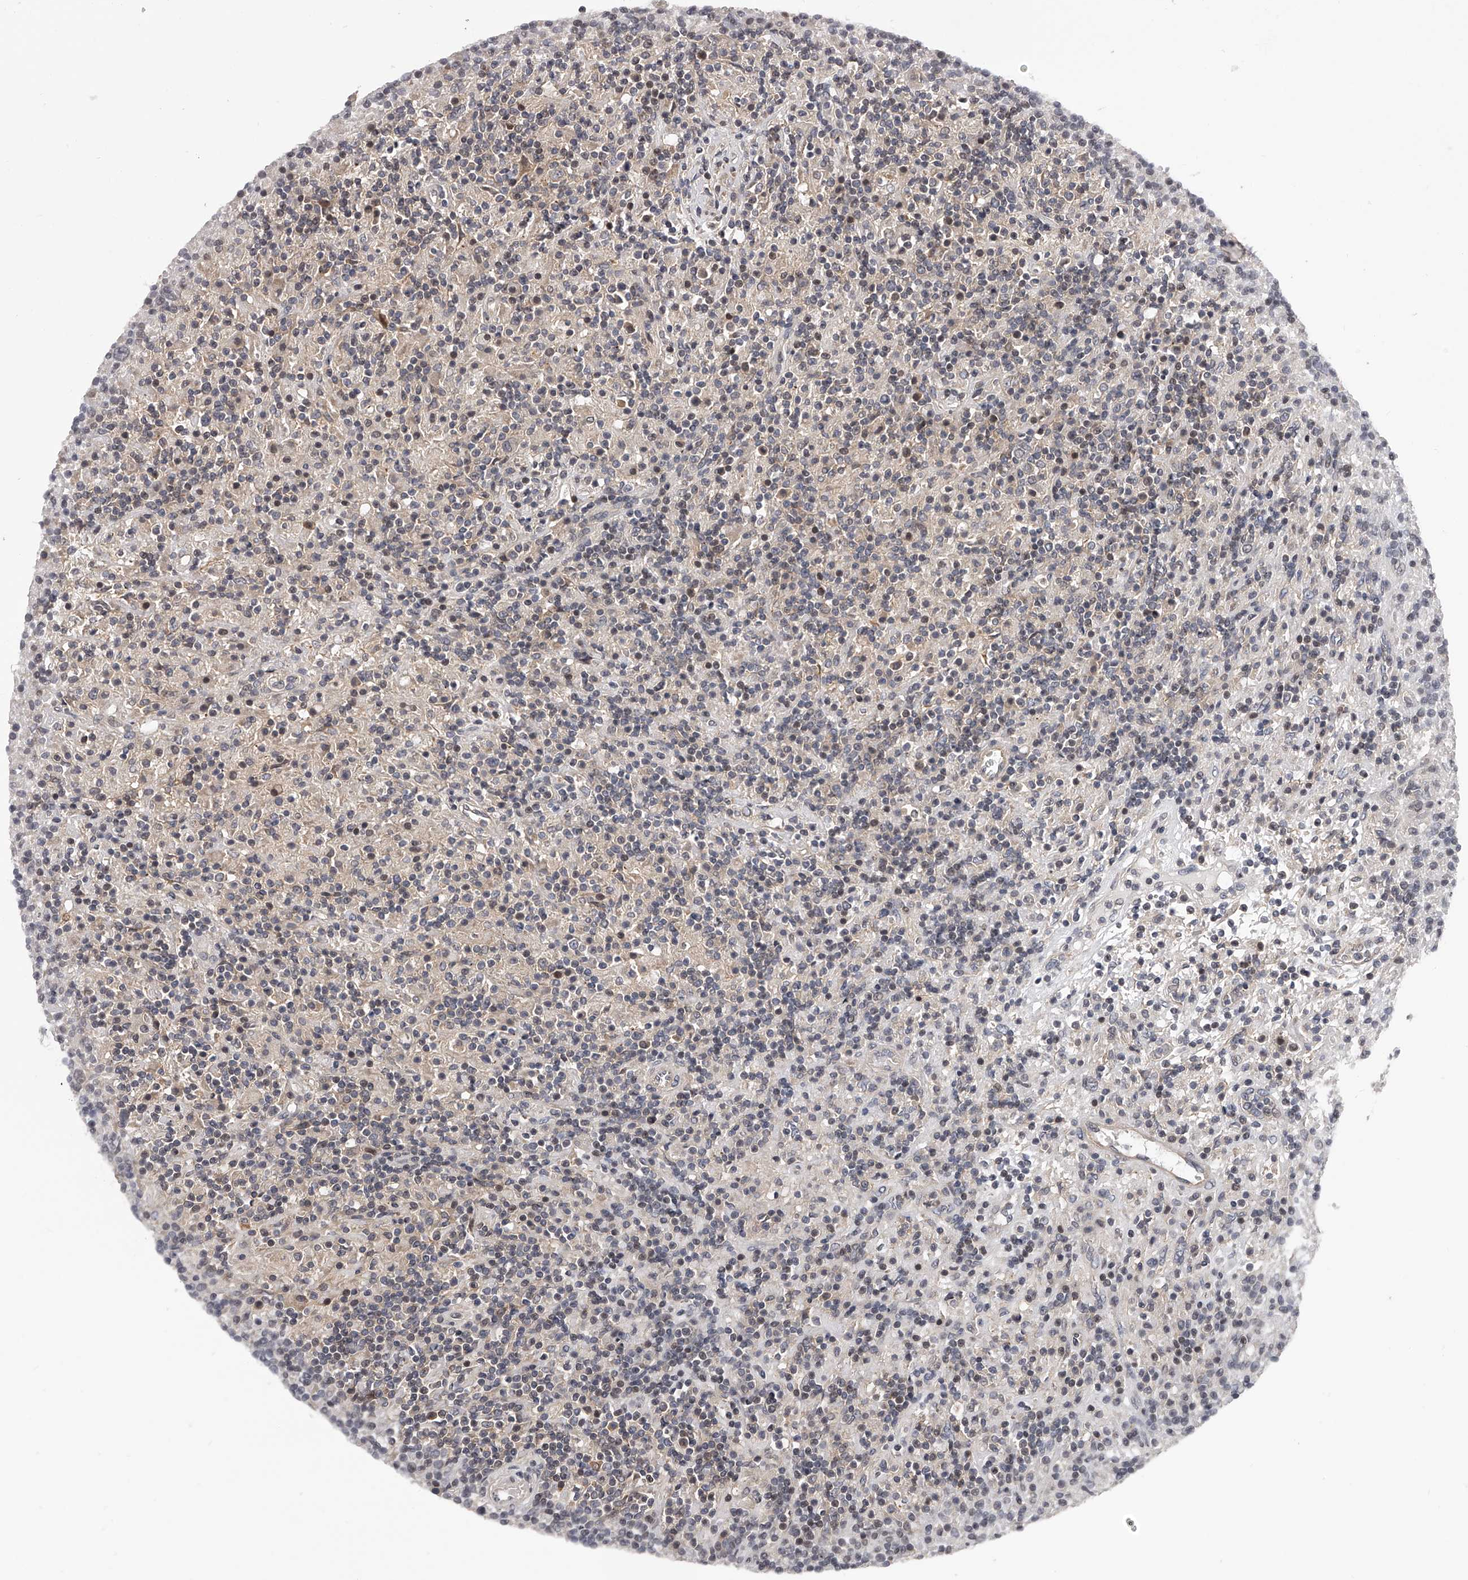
{"staining": {"intensity": "negative", "quantity": "none", "location": "none"}, "tissue": "lymphoma", "cell_type": "Tumor cells", "image_type": "cancer", "snomed": [{"axis": "morphology", "description": "Hodgkin's disease, NOS"}, {"axis": "topography", "description": "Lymph node"}], "caption": "The histopathology image reveals no staining of tumor cells in Hodgkin's disease.", "gene": "PFDN2", "patient": {"sex": "male", "age": 70}}